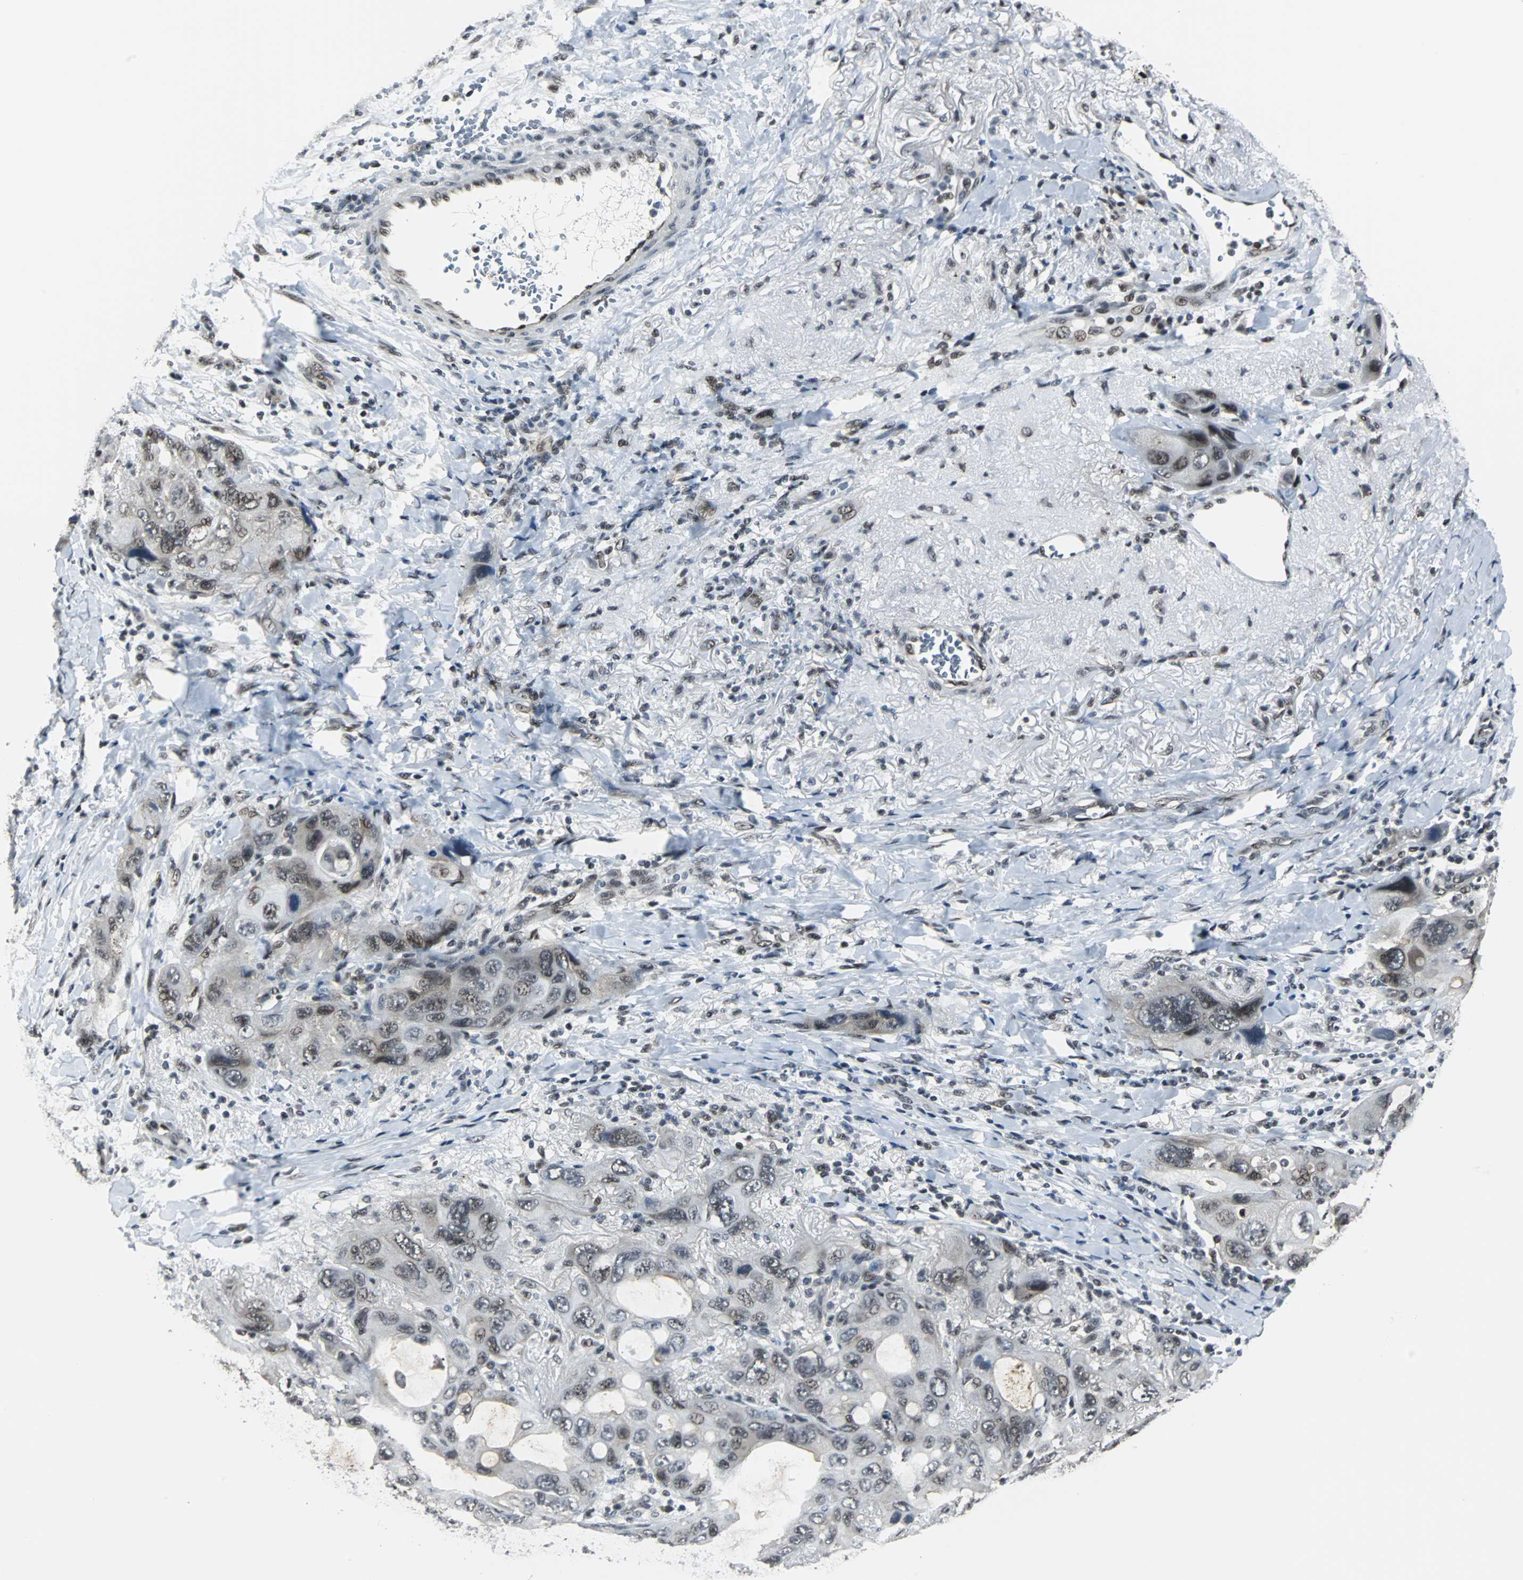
{"staining": {"intensity": "moderate", "quantity": "<25%", "location": "nuclear"}, "tissue": "lung cancer", "cell_type": "Tumor cells", "image_type": "cancer", "snomed": [{"axis": "morphology", "description": "Squamous cell carcinoma, NOS"}, {"axis": "topography", "description": "Lung"}], "caption": "Immunohistochemistry micrograph of neoplastic tissue: lung cancer (squamous cell carcinoma) stained using immunohistochemistry displays low levels of moderate protein expression localized specifically in the nuclear of tumor cells, appearing as a nuclear brown color.", "gene": "MKX", "patient": {"sex": "female", "age": 73}}